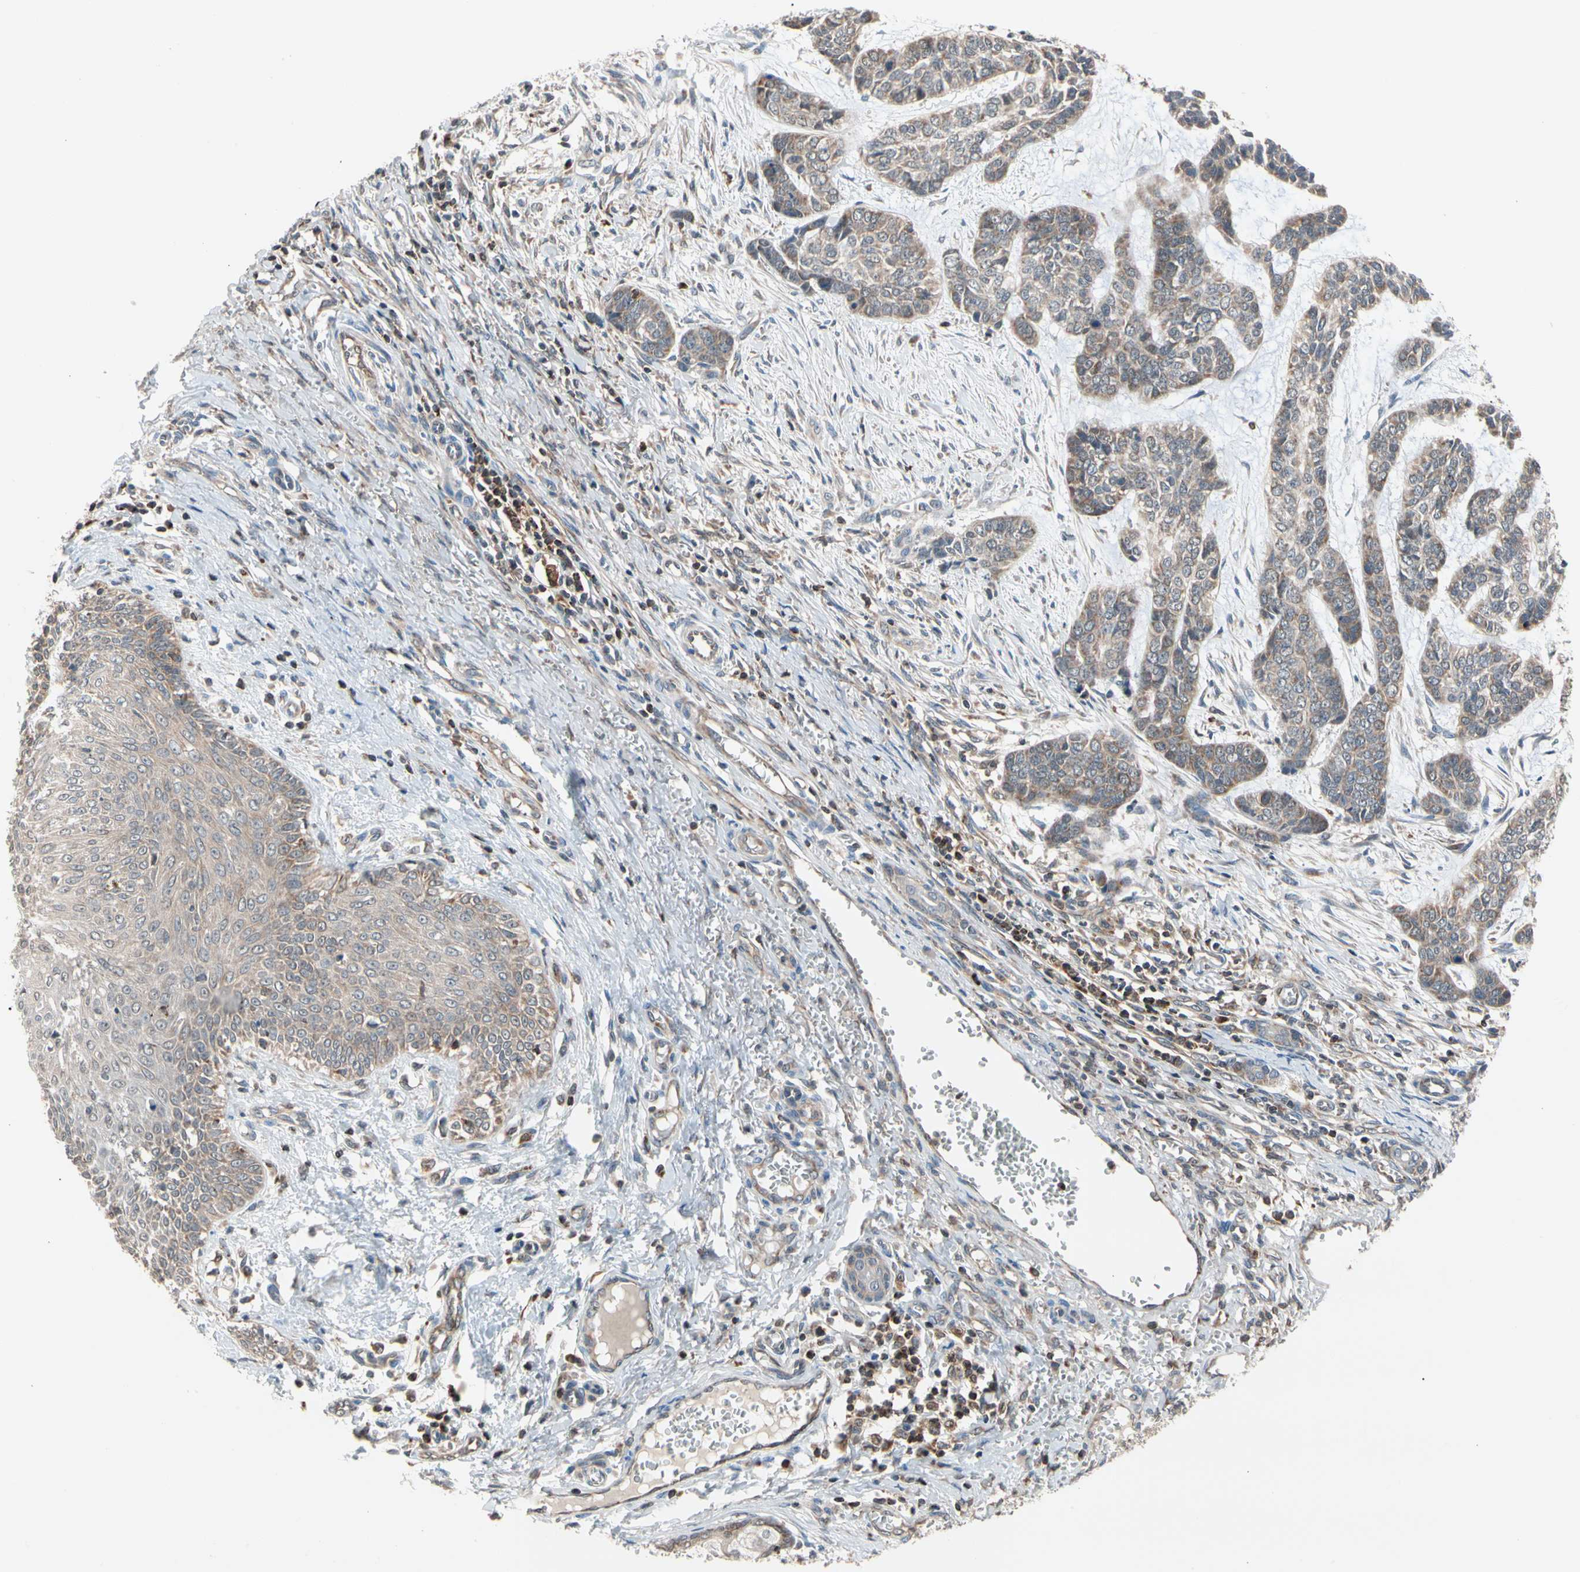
{"staining": {"intensity": "weak", "quantity": "25%-75%", "location": "cytoplasmic/membranous"}, "tissue": "skin cancer", "cell_type": "Tumor cells", "image_type": "cancer", "snomed": [{"axis": "morphology", "description": "Basal cell carcinoma"}, {"axis": "topography", "description": "Skin"}], "caption": "The immunohistochemical stain highlights weak cytoplasmic/membranous positivity in tumor cells of skin cancer (basal cell carcinoma) tissue.", "gene": "MTHFS", "patient": {"sex": "female", "age": 64}}